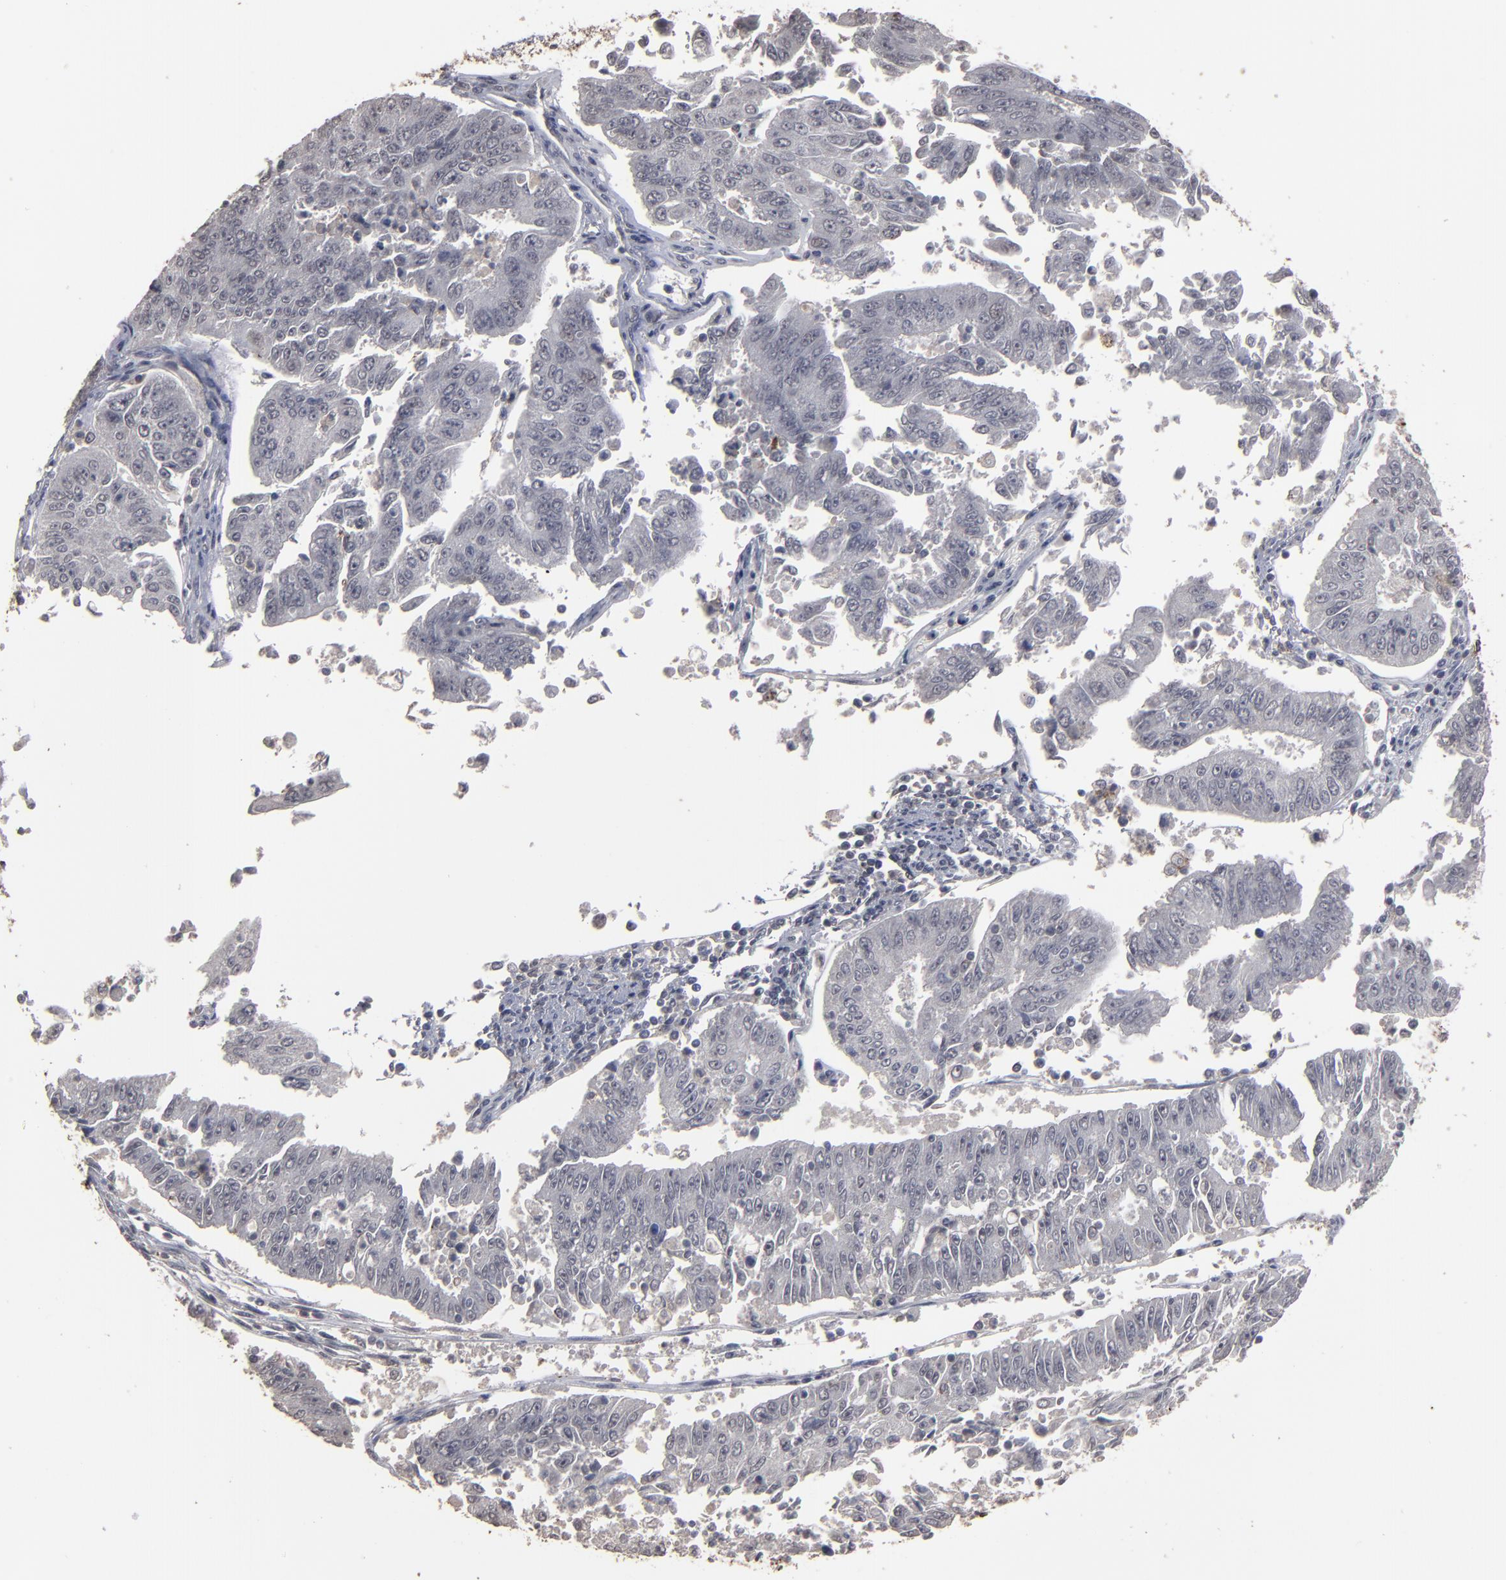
{"staining": {"intensity": "weak", "quantity": "25%-75%", "location": "cytoplasmic/membranous"}, "tissue": "endometrial cancer", "cell_type": "Tumor cells", "image_type": "cancer", "snomed": [{"axis": "morphology", "description": "Adenocarcinoma, NOS"}, {"axis": "topography", "description": "Endometrium"}], "caption": "A brown stain highlights weak cytoplasmic/membranous expression of a protein in adenocarcinoma (endometrial) tumor cells.", "gene": "SLC22A17", "patient": {"sex": "female", "age": 42}}